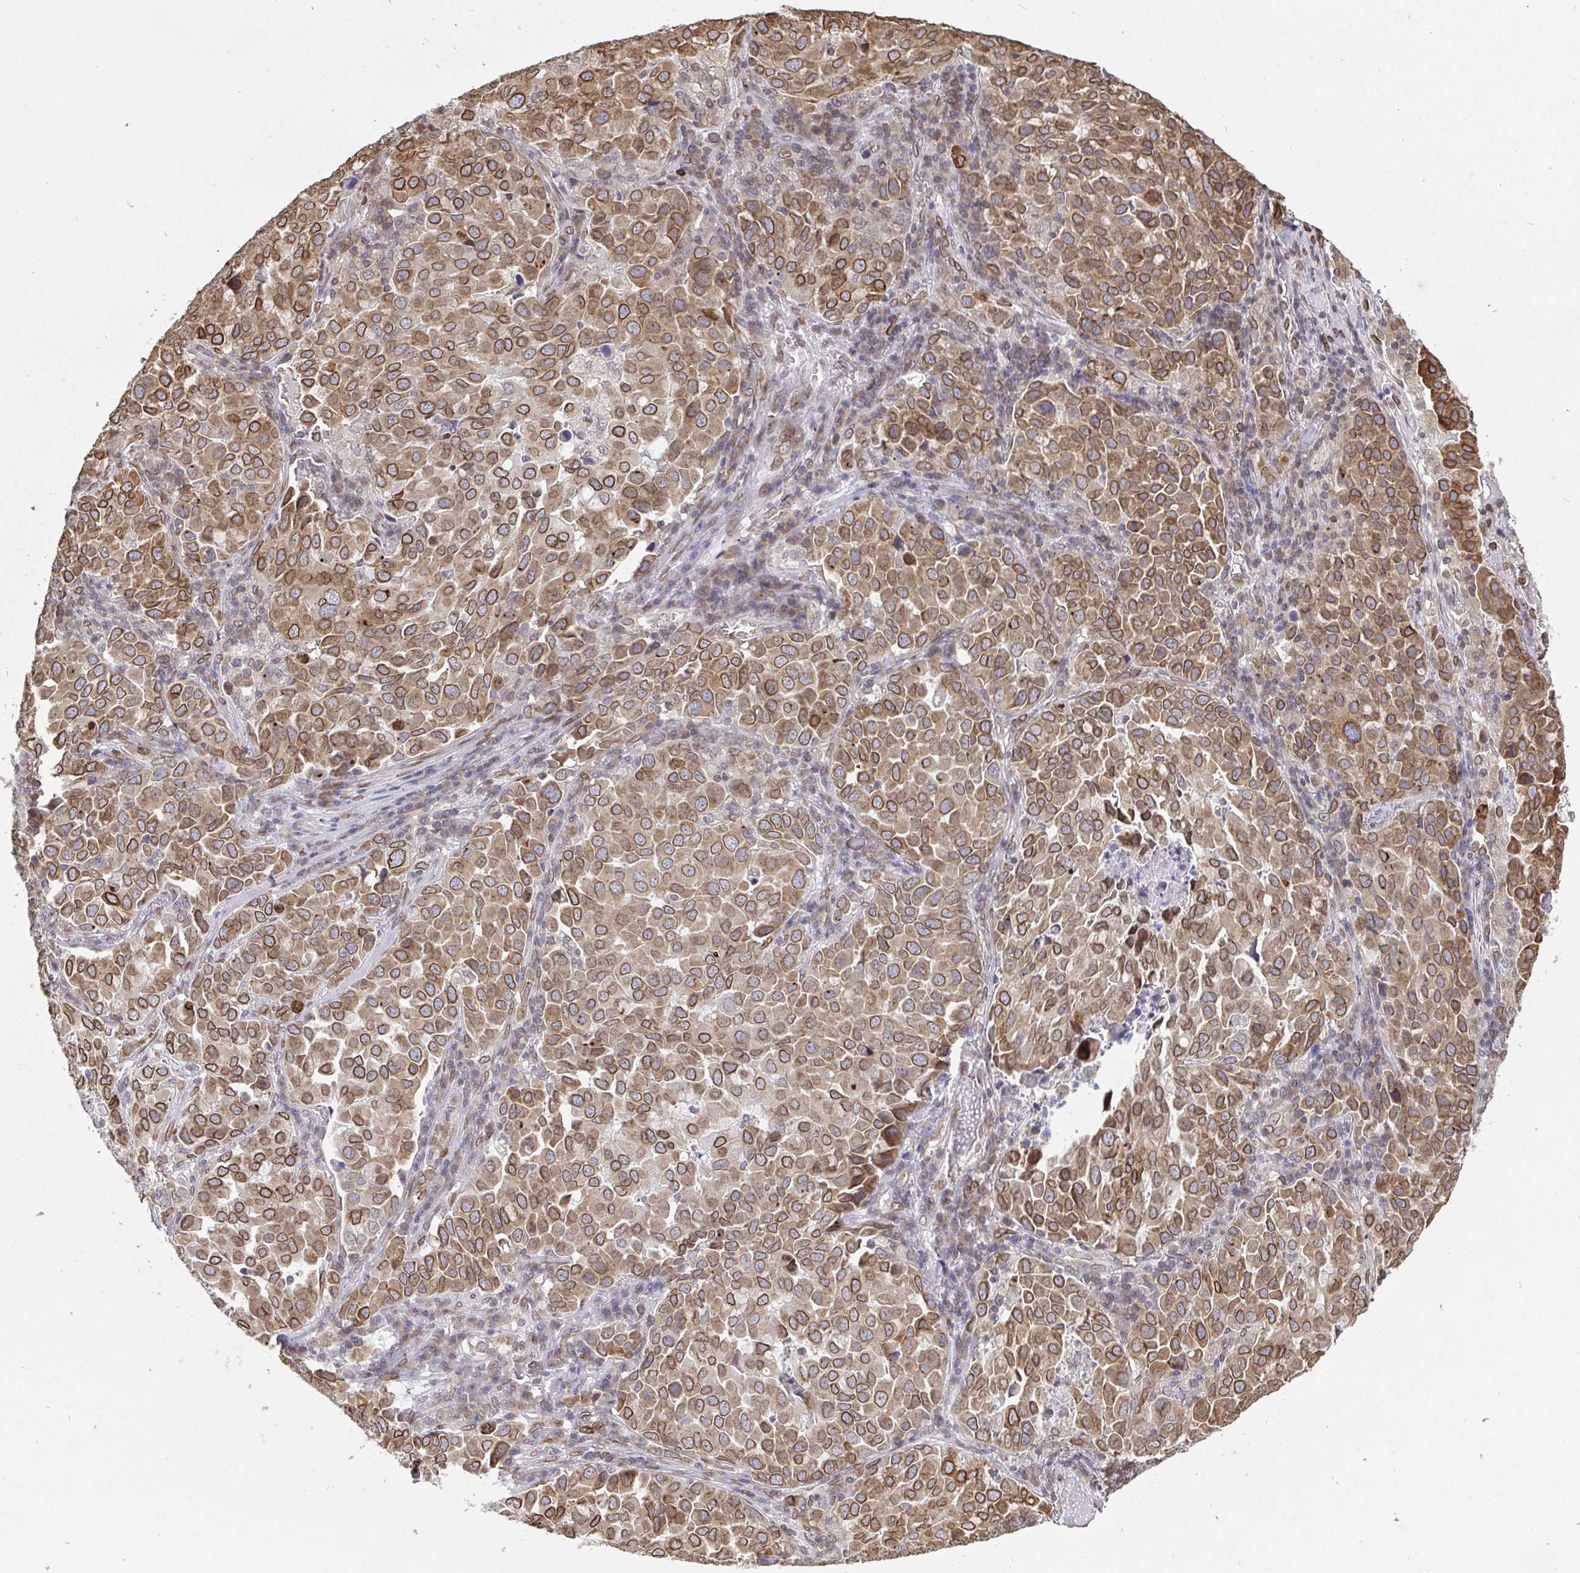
{"staining": {"intensity": "moderate", "quantity": ">75%", "location": "cytoplasmic/membranous,nuclear"}, "tissue": "lung cancer", "cell_type": "Tumor cells", "image_type": "cancer", "snomed": [{"axis": "morphology", "description": "Adenocarcinoma, NOS"}, {"axis": "morphology", "description": "Adenocarcinoma, metastatic, NOS"}, {"axis": "topography", "description": "Lymph node"}, {"axis": "topography", "description": "Lung"}], "caption": "An image showing moderate cytoplasmic/membranous and nuclear staining in approximately >75% of tumor cells in lung adenocarcinoma, as visualized by brown immunohistochemical staining.", "gene": "EMD", "patient": {"sex": "female", "age": 65}}